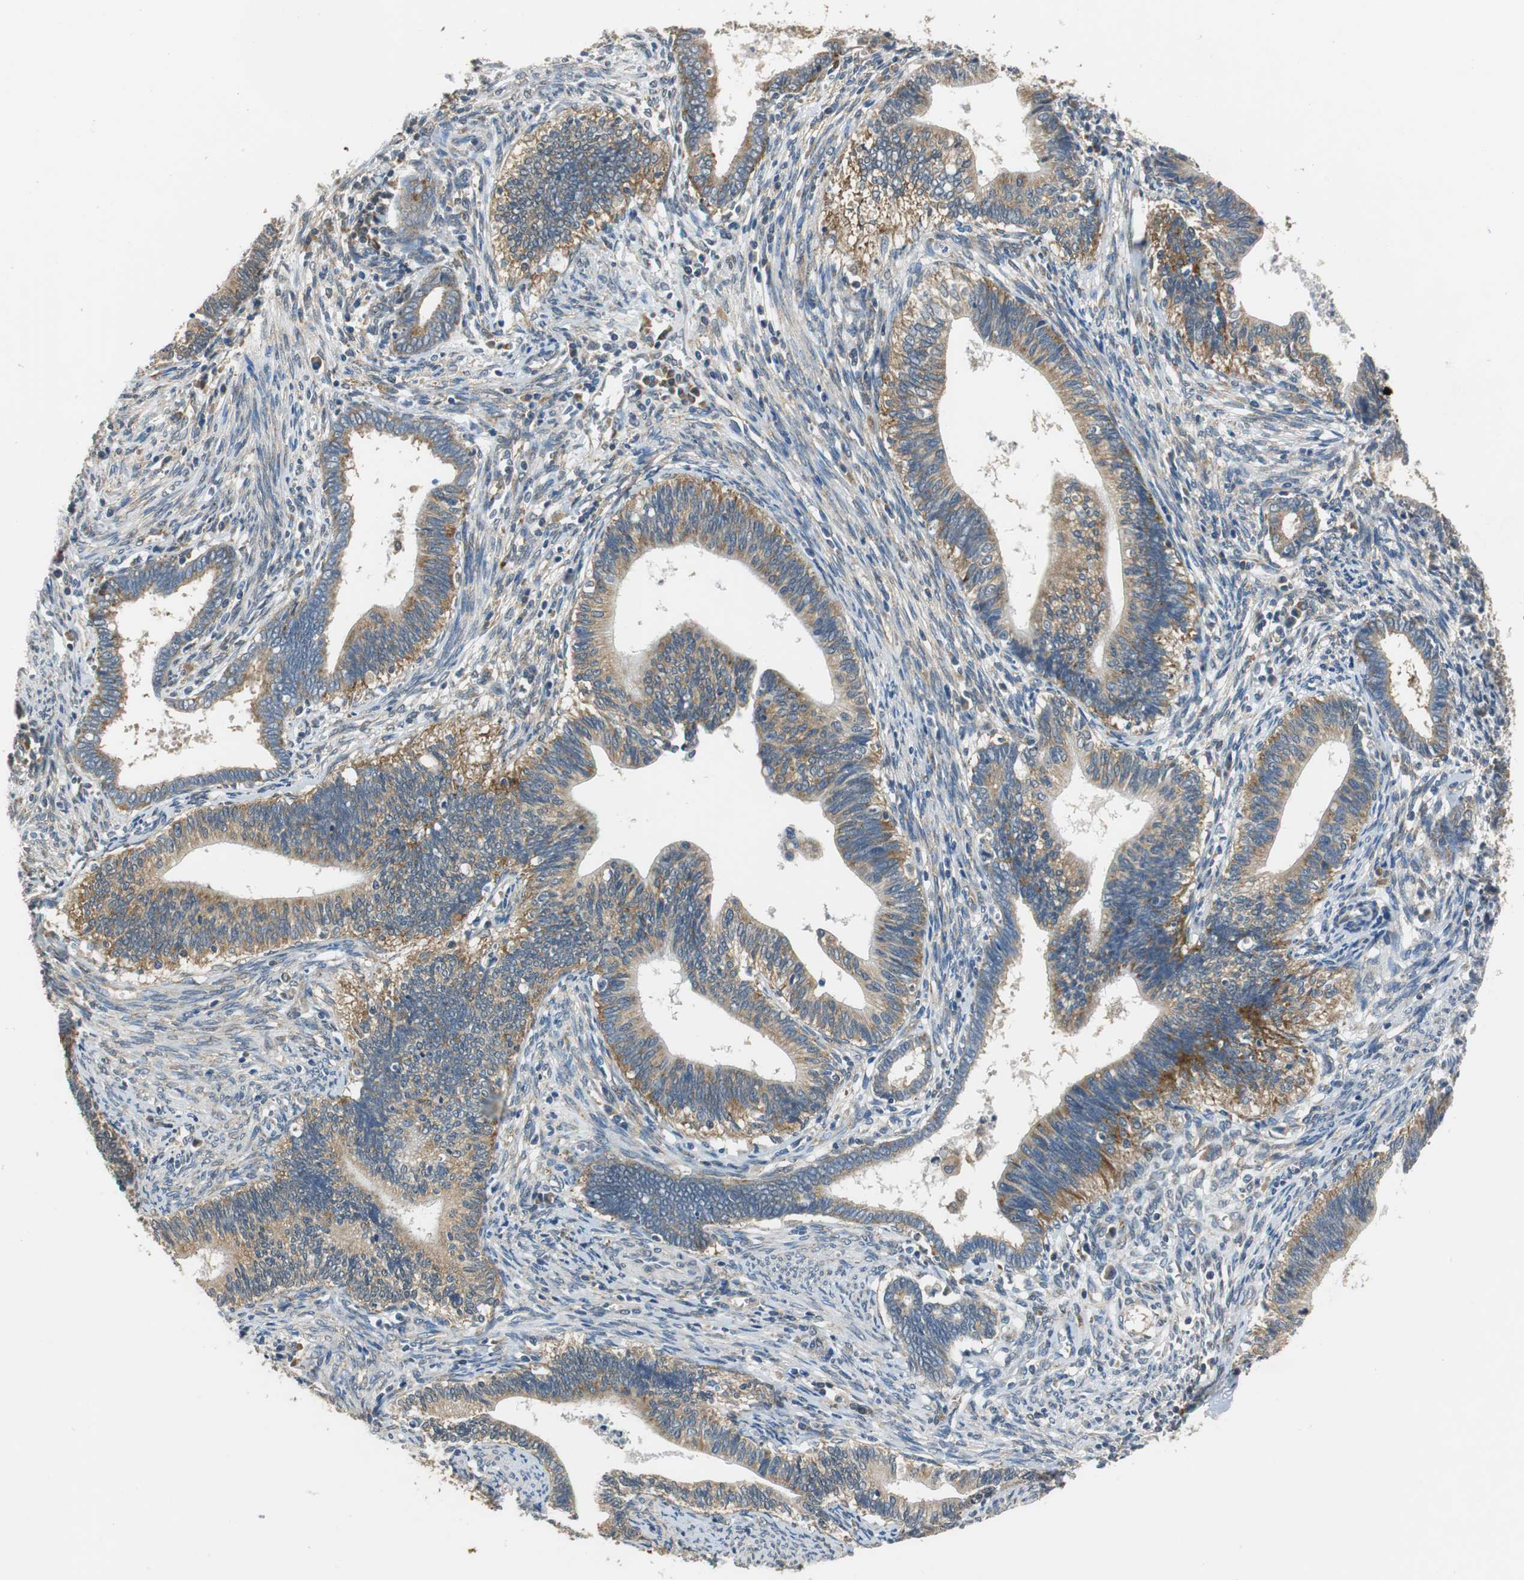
{"staining": {"intensity": "moderate", "quantity": ">75%", "location": "cytoplasmic/membranous"}, "tissue": "cervical cancer", "cell_type": "Tumor cells", "image_type": "cancer", "snomed": [{"axis": "morphology", "description": "Adenocarcinoma, NOS"}, {"axis": "topography", "description": "Cervix"}], "caption": "Immunohistochemical staining of cervical adenocarcinoma reveals medium levels of moderate cytoplasmic/membranous protein expression in approximately >75% of tumor cells. Using DAB (3,3'-diaminobenzidine) (brown) and hematoxylin (blue) stains, captured at high magnification using brightfield microscopy.", "gene": "CNOT3", "patient": {"sex": "female", "age": 44}}